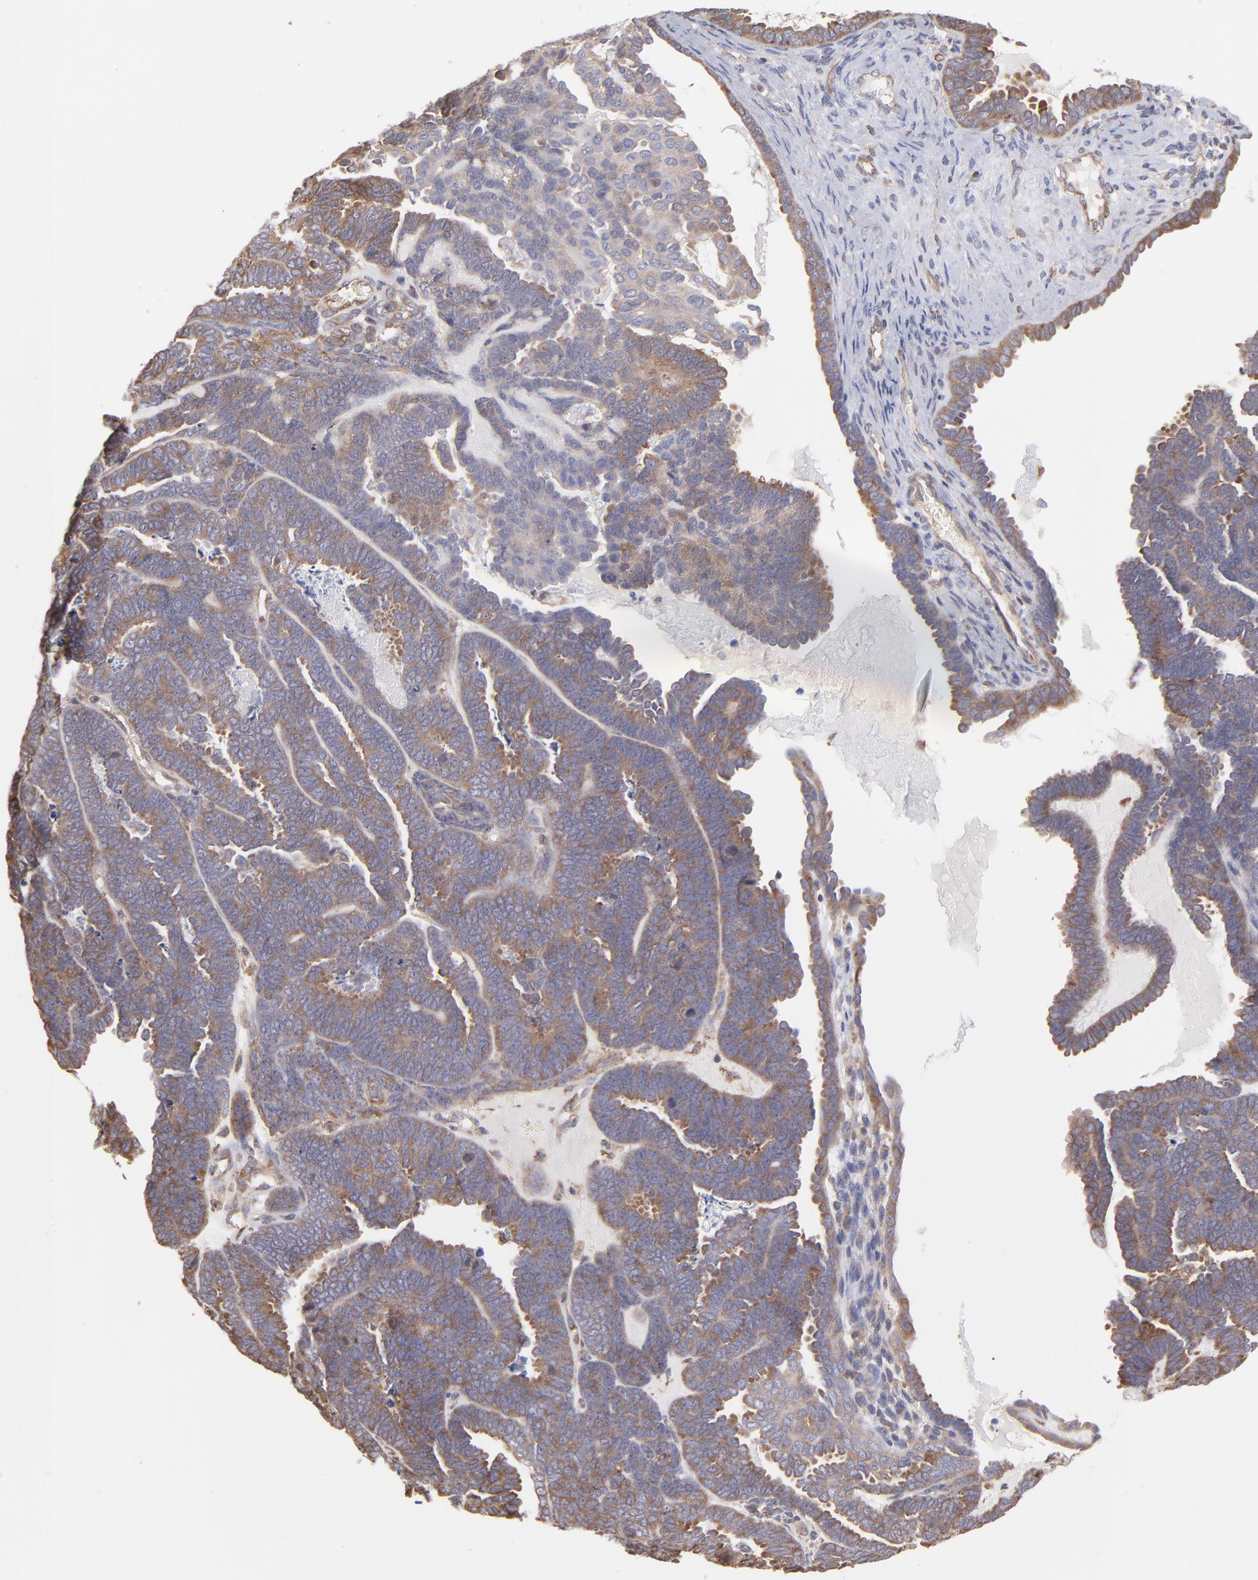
{"staining": {"intensity": "weak", "quantity": ">75%", "location": "cytoplasmic/membranous"}, "tissue": "endometrial cancer", "cell_type": "Tumor cells", "image_type": "cancer", "snomed": [{"axis": "morphology", "description": "Neoplasm, malignant, NOS"}, {"axis": "topography", "description": "Endometrium"}], "caption": "Approximately >75% of tumor cells in endometrial cancer (neoplasm (malignant)) exhibit weak cytoplasmic/membranous protein staining as visualized by brown immunohistochemical staining.", "gene": "MAPRE1", "patient": {"sex": "female", "age": 74}}